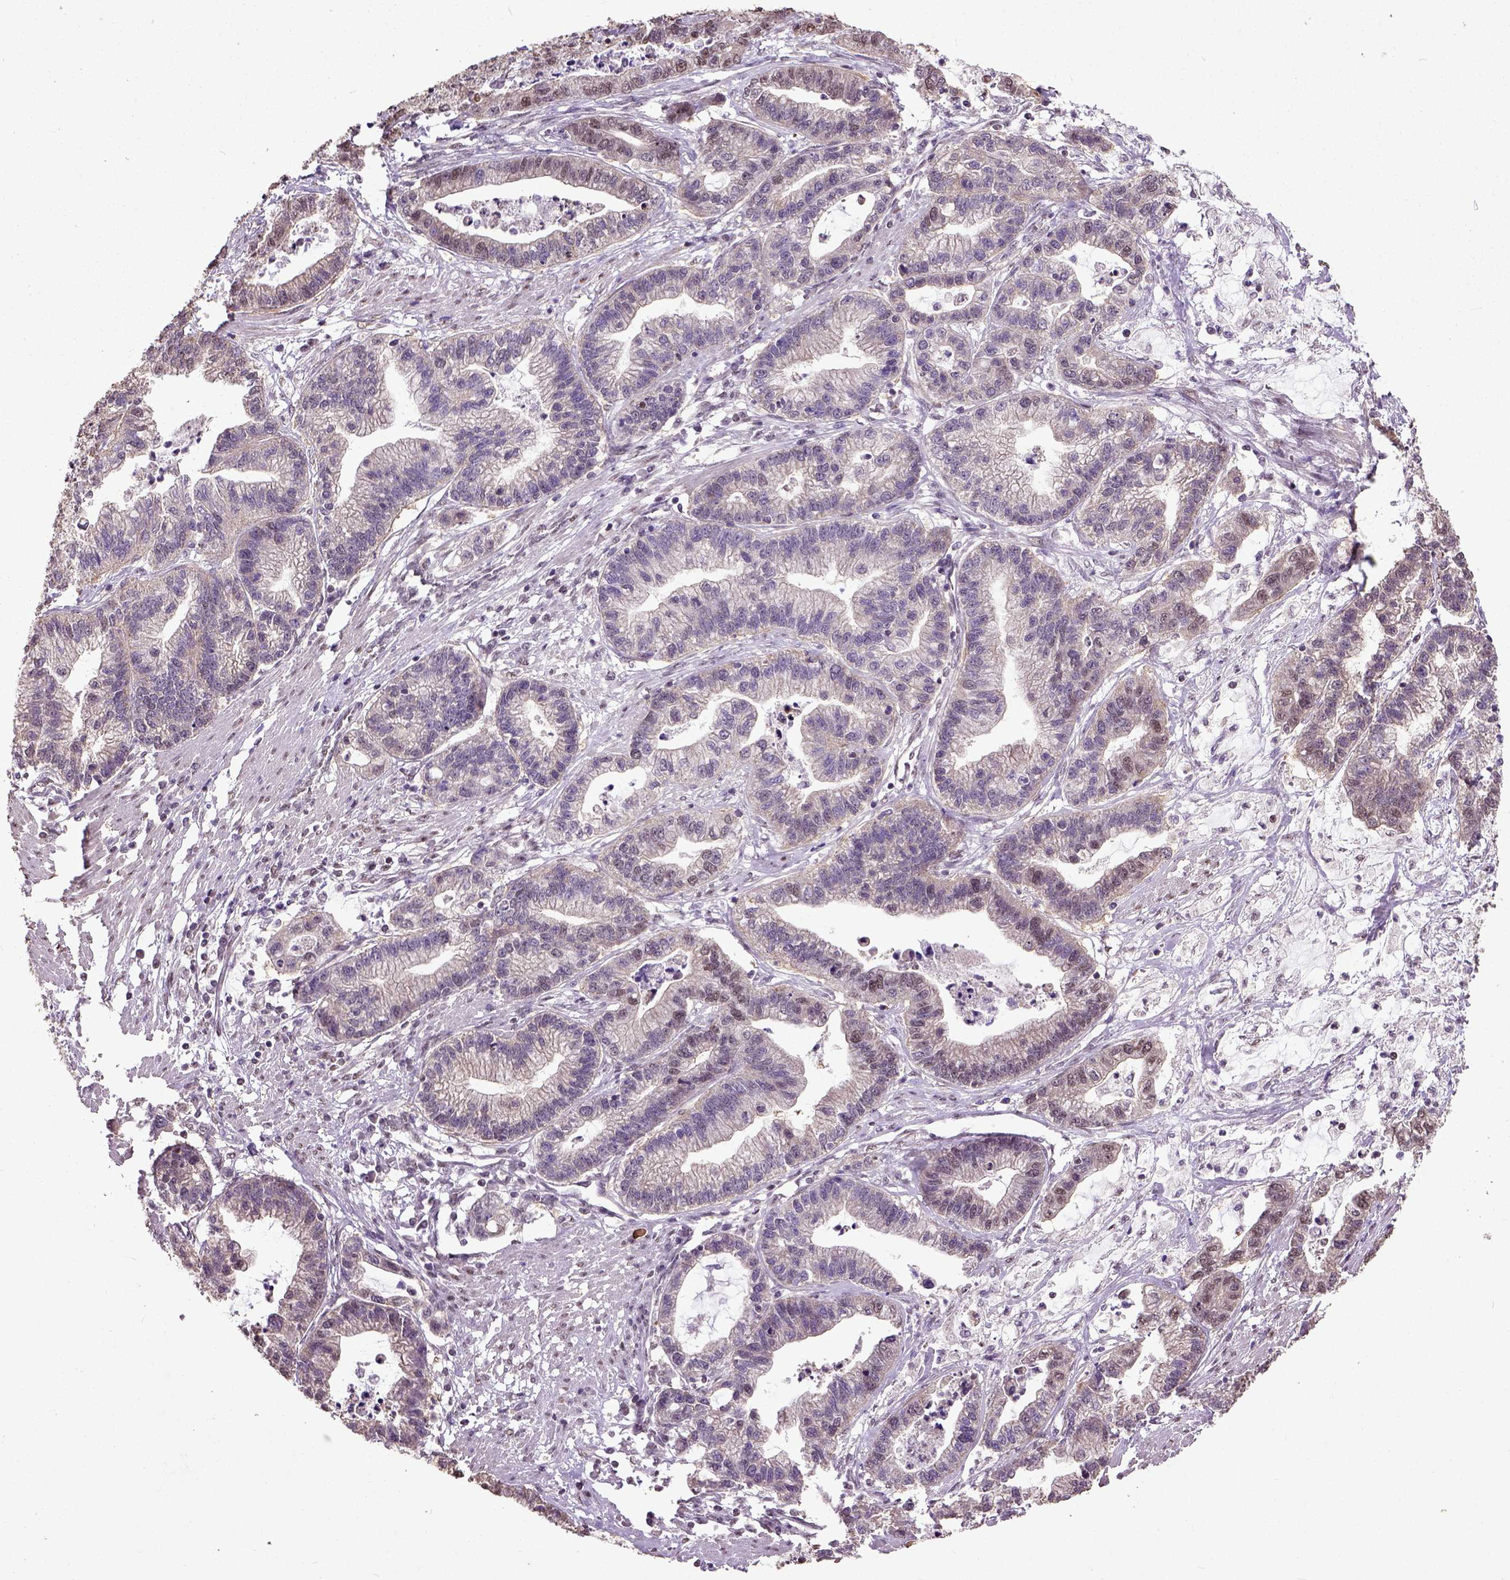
{"staining": {"intensity": "moderate", "quantity": "<25%", "location": "nuclear"}, "tissue": "stomach cancer", "cell_type": "Tumor cells", "image_type": "cancer", "snomed": [{"axis": "morphology", "description": "Adenocarcinoma, NOS"}, {"axis": "topography", "description": "Stomach"}], "caption": "A photomicrograph showing moderate nuclear expression in approximately <25% of tumor cells in adenocarcinoma (stomach), as visualized by brown immunohistochemical staining.", "gene": "UBA3", "patient": {"sex": "male", "age": 83}}